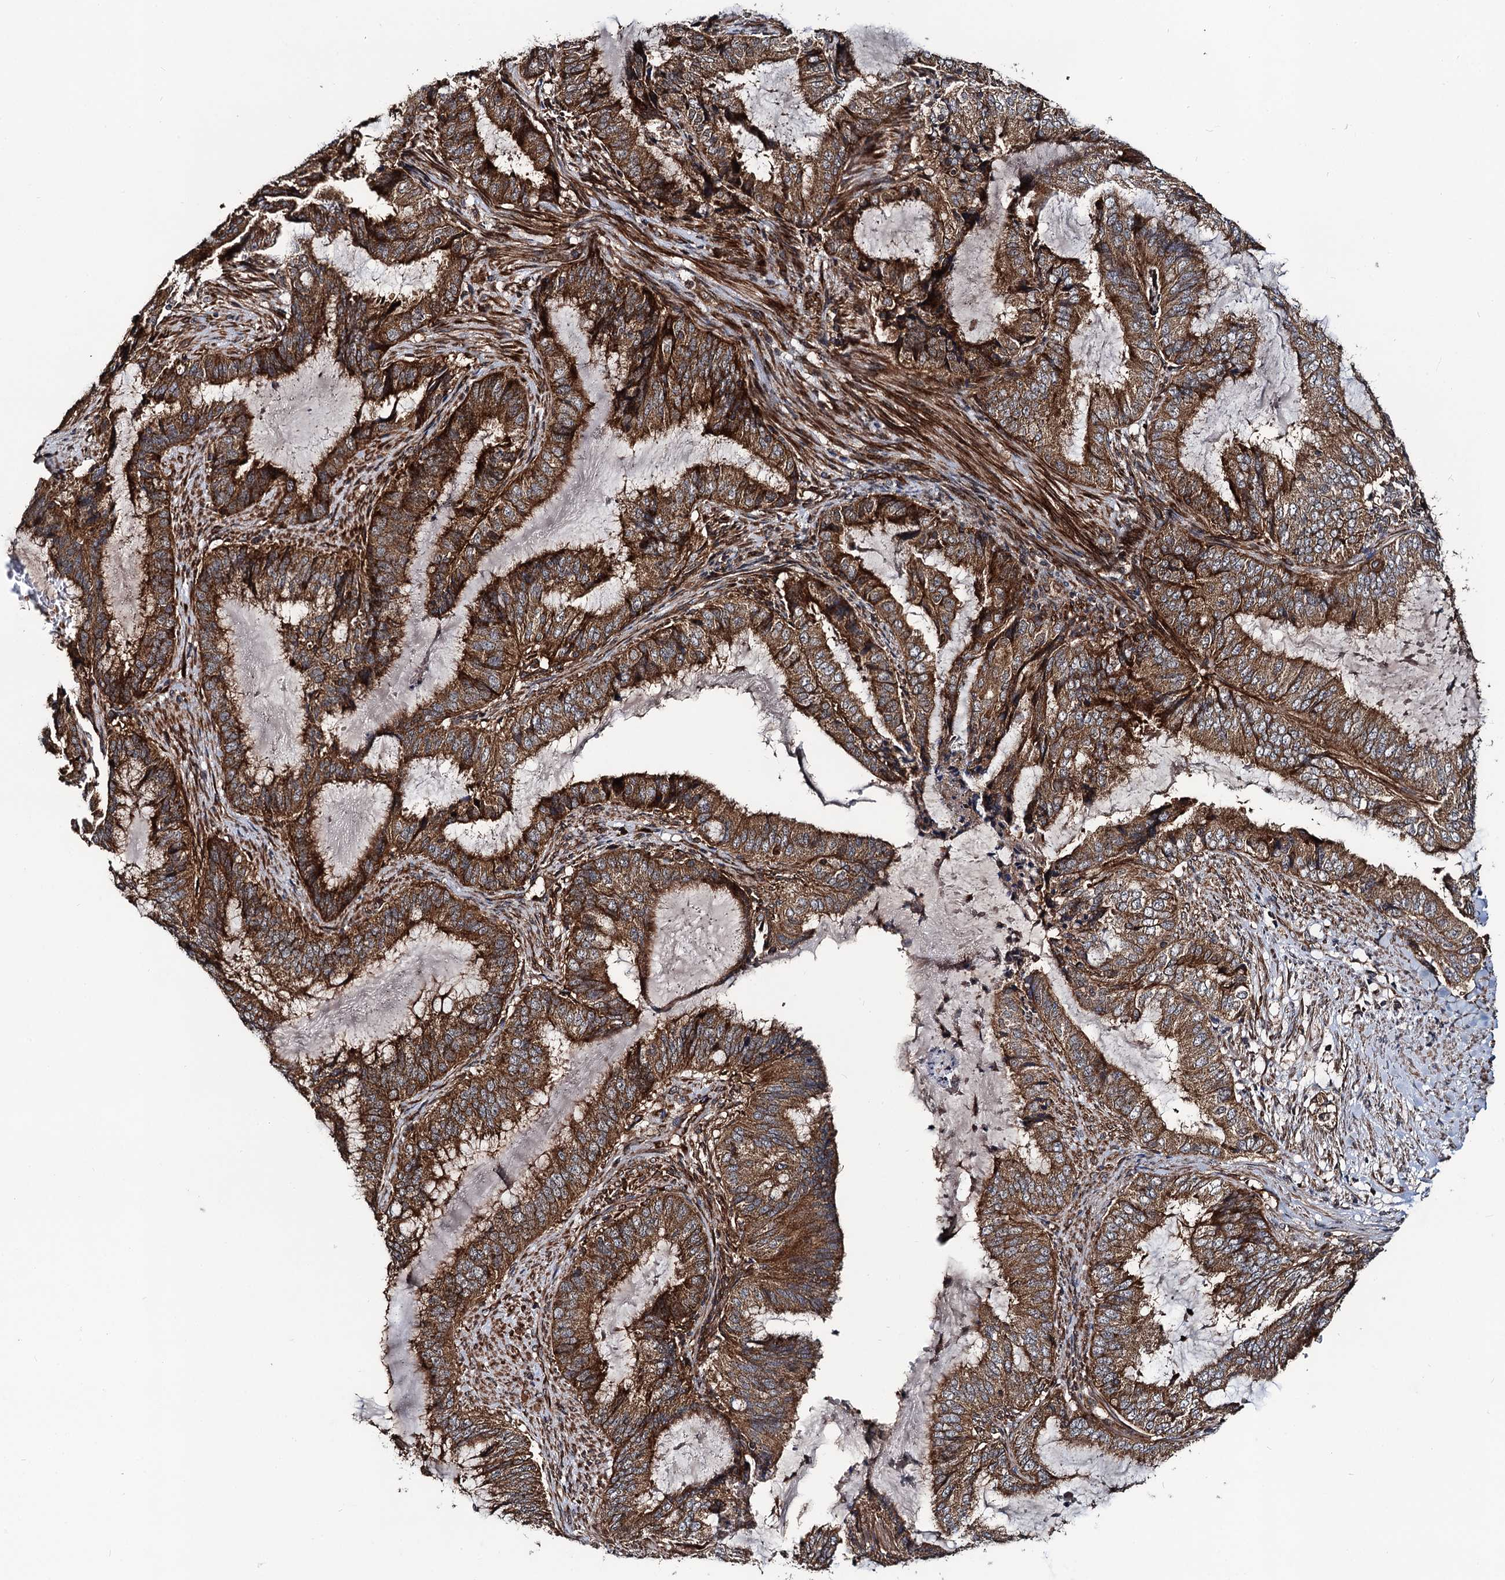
{"staining": {"intensity": "strong", "quantity": ">75%", "location": "cytoplasmic/membranous"}, "tissue": "endometrial cancer", "cell_type": "Tumor cells", "image_type": "cancer", "snomed": [{"axis": "morphology", "description": "Adenocarcinoma, NOS"}, {"axis": "topography", "description": "Endometrium"}], "caption": "A high-resolution photomicrograph shows IHC staining of endometrial cancer, which exhibits strong cytoplasmic/membranous expression in approximately >75% of tumor cells.", "gene": "NEK1", "patient": {"sex": "female", "age": 51}}